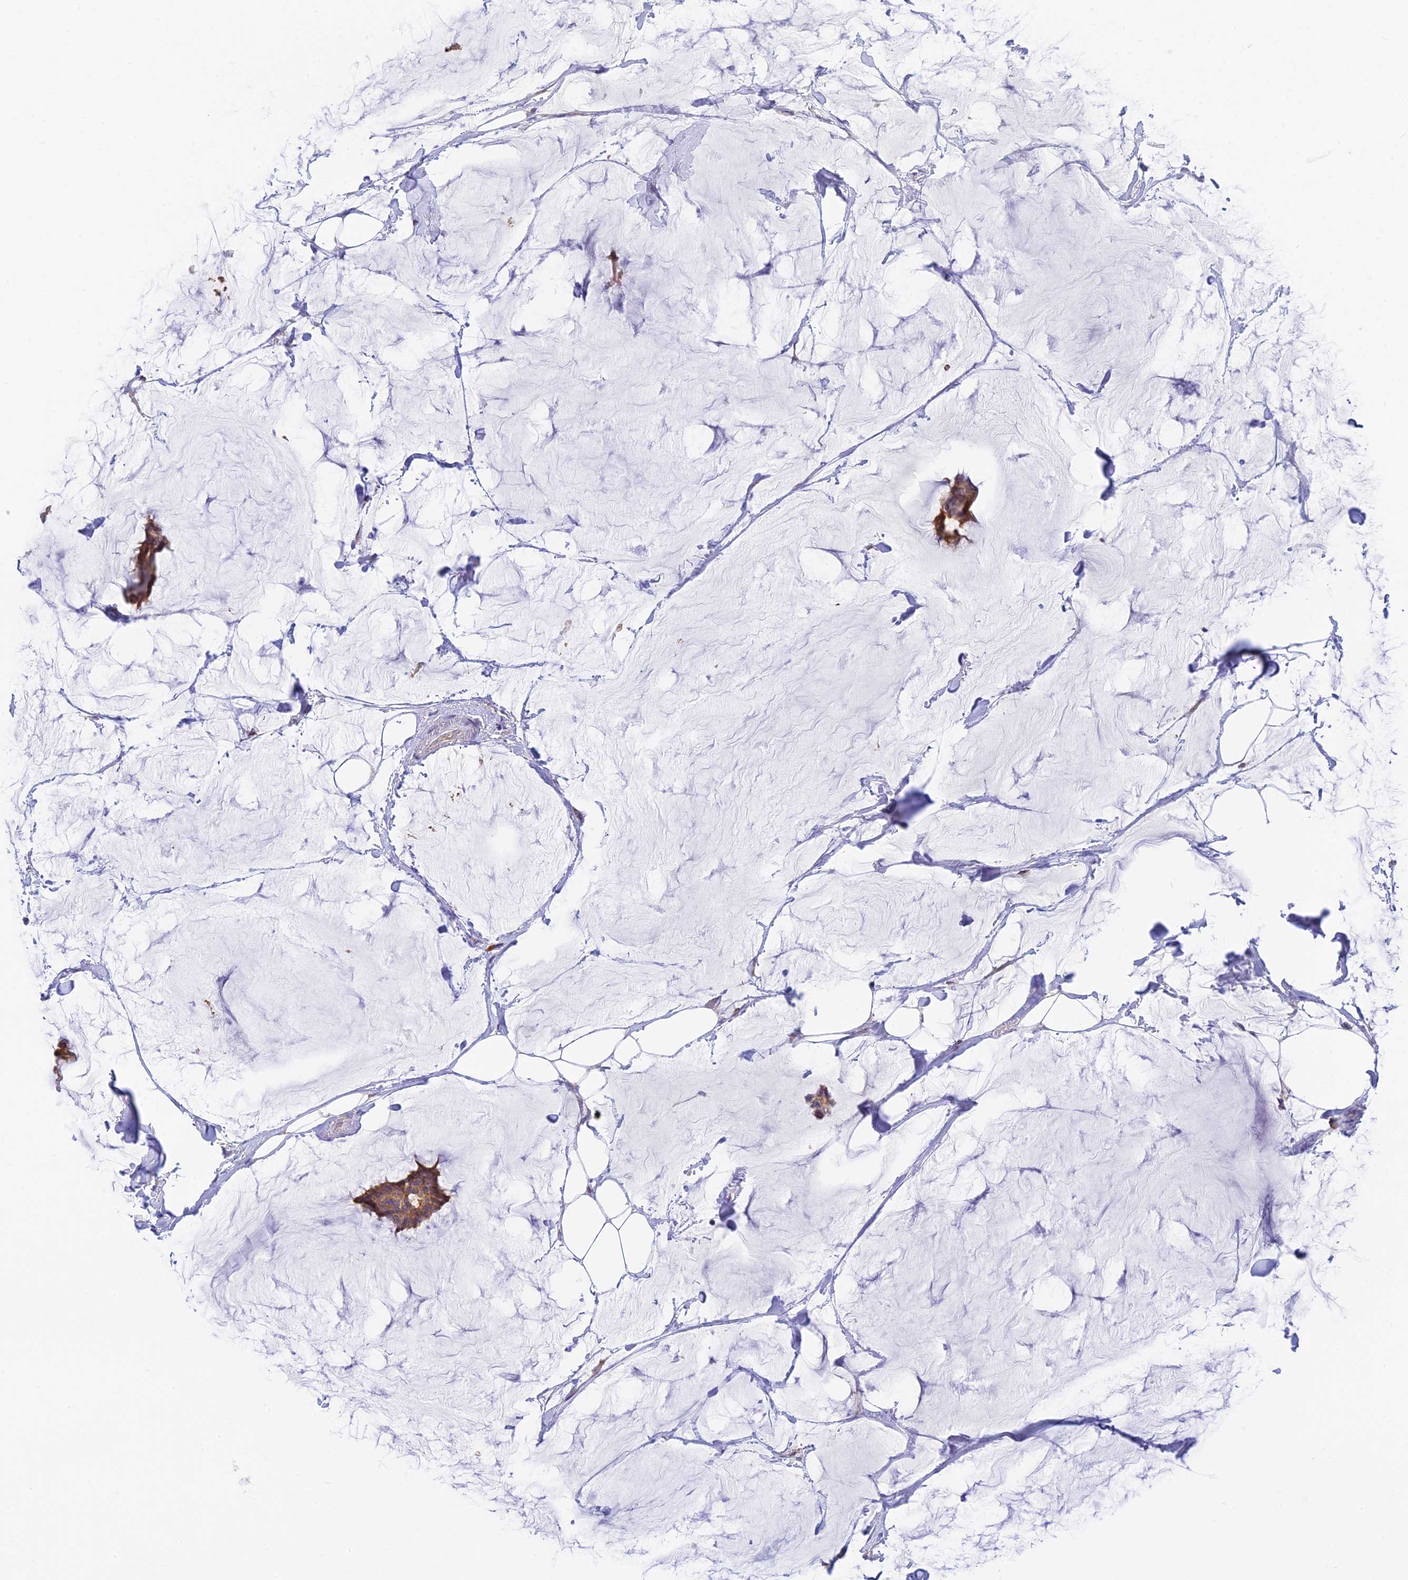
{"staining": {"intensity": "moderate", "quantity": ">75%", "location": "cytoplasmic/membranous"}, "tissue": "breast cancer", "cell_type": "Tumor cells", "image_type": "cancer", "snomed": [{"axis": "morphology", "description": "Duct carcinoma"}, {"axis": "topography", "description": "Breast"}], "caption": "Moderate cytoplasmic/membranous staining is identified in about >75% of tumor cells in breast intraductal carcinoma.", "gene": "IPO5", "patient": {"sex": "female", "age": 93}}